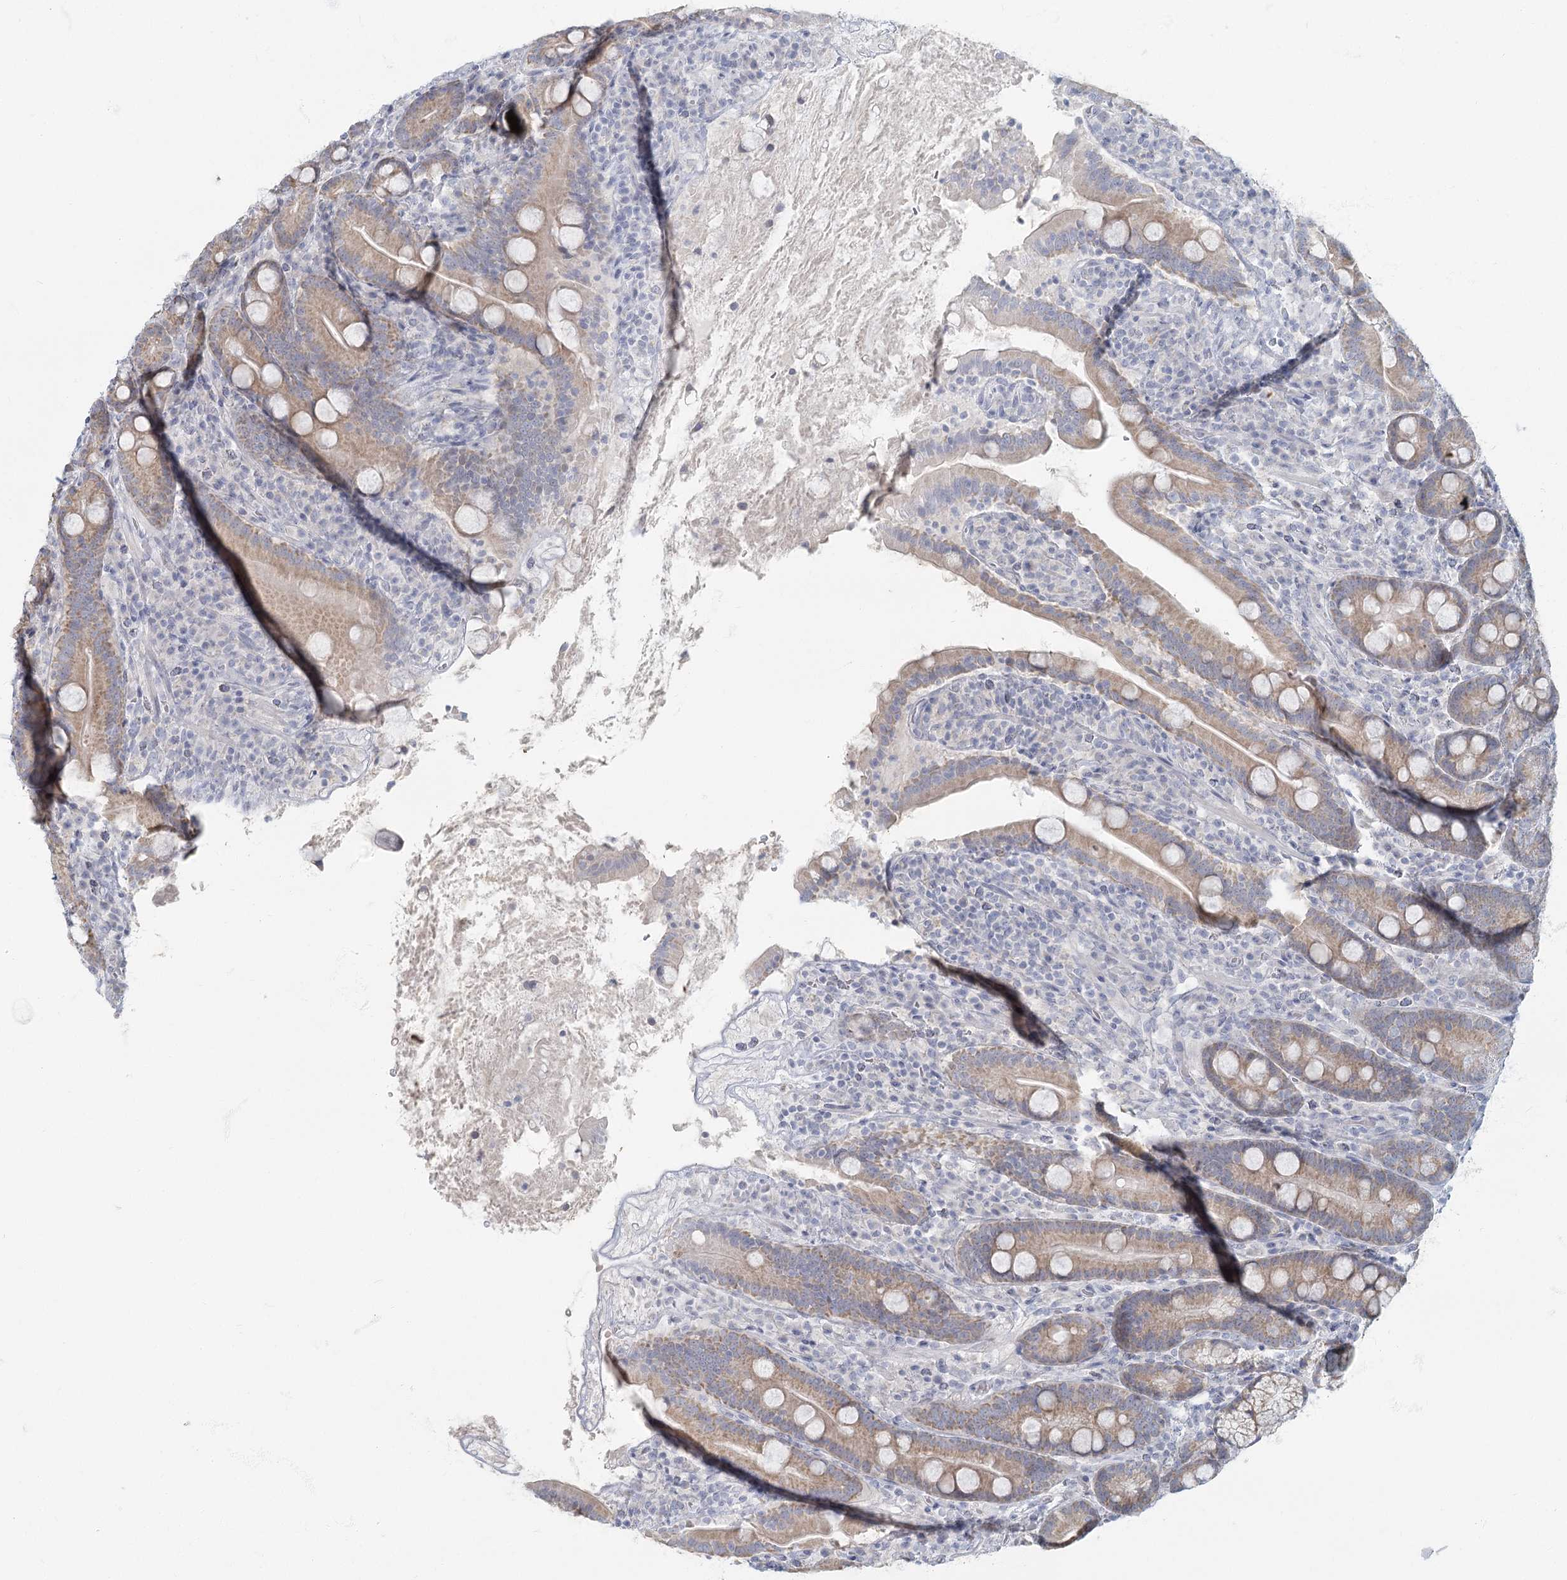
{"staining": {"intensity": "moderate", "quantity": ">75%", "location": "cytoplasmic/membranous"}, "tissue": "duodenum", "cell_type": "Glandular cells", "image_type": "normal", "snomed": [{"axis": "morphology", "description": "Normal tissue, NOS"}, {"axis": "topography", "description": "Duodenum"}], "caption": "An immunohistochemistry image of unremarkable tissue is shown. Protein staining in brown highlights moderate cytoplasmic/membranous positivity in duodenum within glandular cells.", "gene": "FAM110C", "patient": {"sex": "male", "age": 35}}